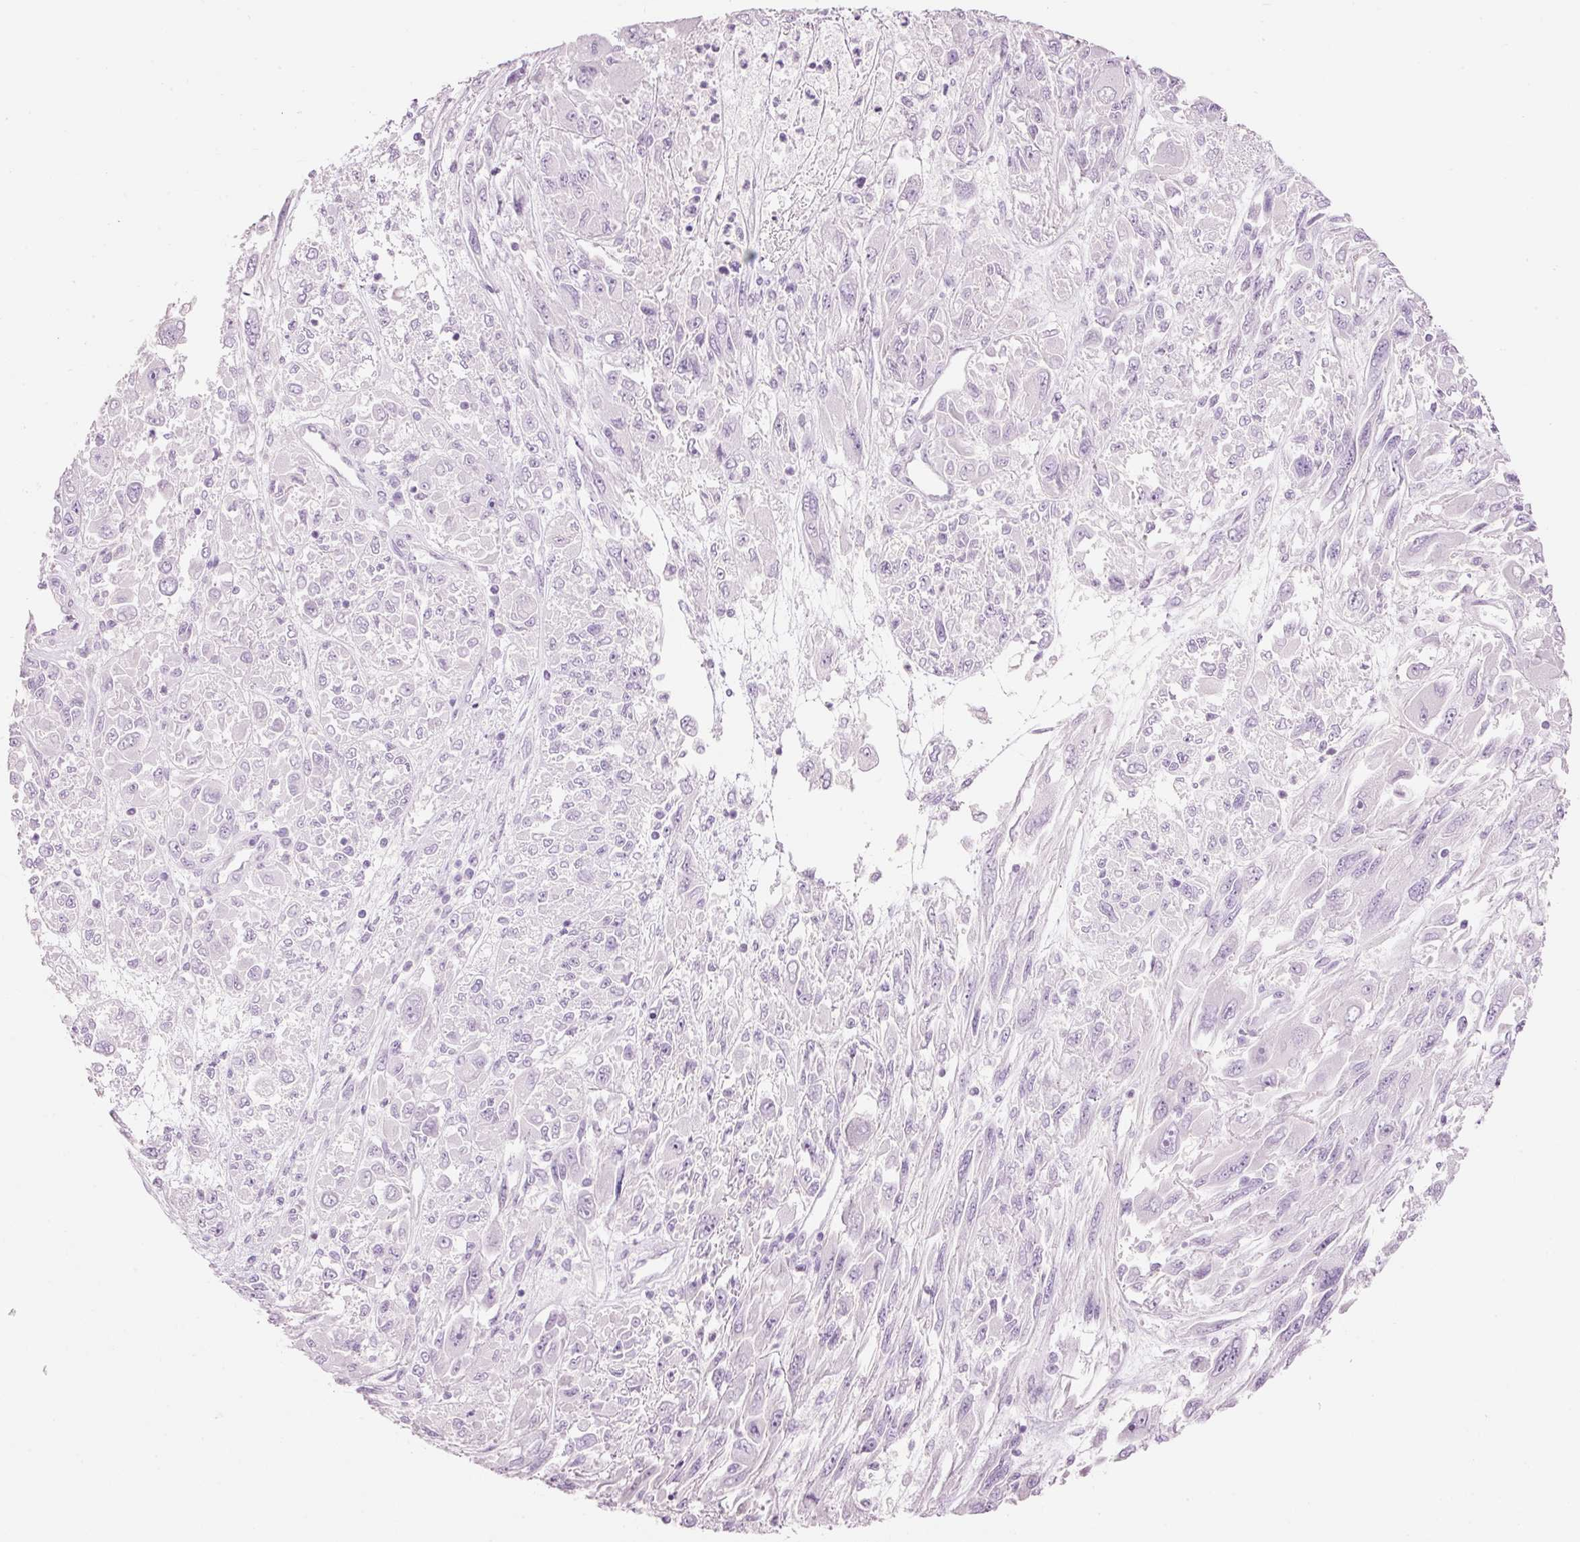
{"staining": {"intensity": "negative", "quantity": "none", "location": "none"}, "tissue": "melanoma", "cell_type": "Tumor cells", "image_type": "cancer", "snomed": [{"axis": "morphology", "description": "Malignant melanoma, NOS"}, {"axis": "topography", "description": "Skin"}], "caption": "This image is of malignant melanoma stained with immunohistochemistry to label a protein in brown with the nuclei are counter-stained blue. There is no staining in tumor cells. Nuclei are stained in blue.", "gene": "CMA1", "patient": {"sex": "female", "age": 91}}